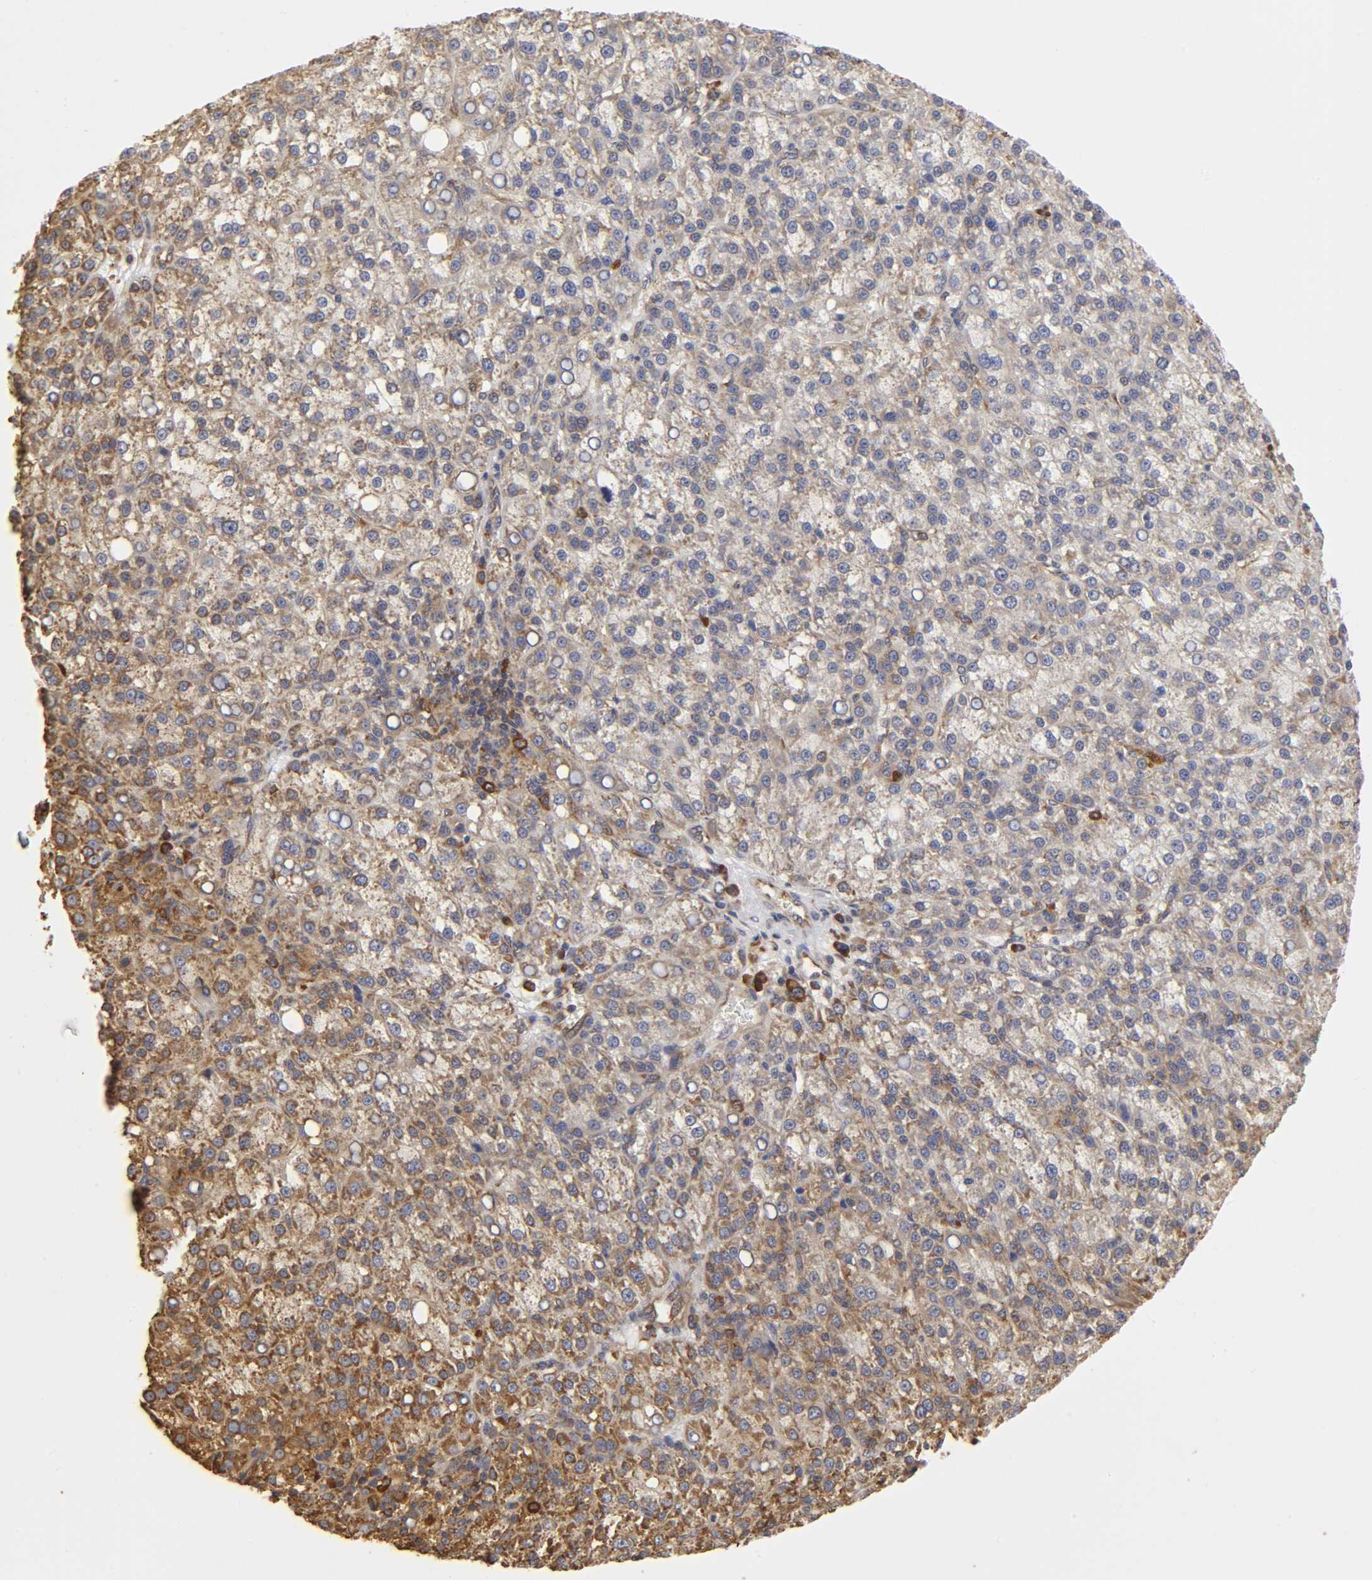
{"staining": {"intensity": "moderate", "quantity": ">75%", "location": "cytoplasmic/membranous"}, "tissue": "liver cancer", "cell_type": "Tumor cells", "image_type": "cancer", "snomed": [{"axis": "morphology", "description": "Carcinoma, Hepatocellular, NOS"}, {"axis": "topography", "description": "Liver"}], "caption": "A high-resolution image shows immunohistochemistry (IHC) staining of hepatocellular carcinoma (liver), which displays moderate cytoplasmic/membranous expression in about >75% of tumor cells.", "gene": "RPL14", "patient": {"sex": "female", "age": 58}}